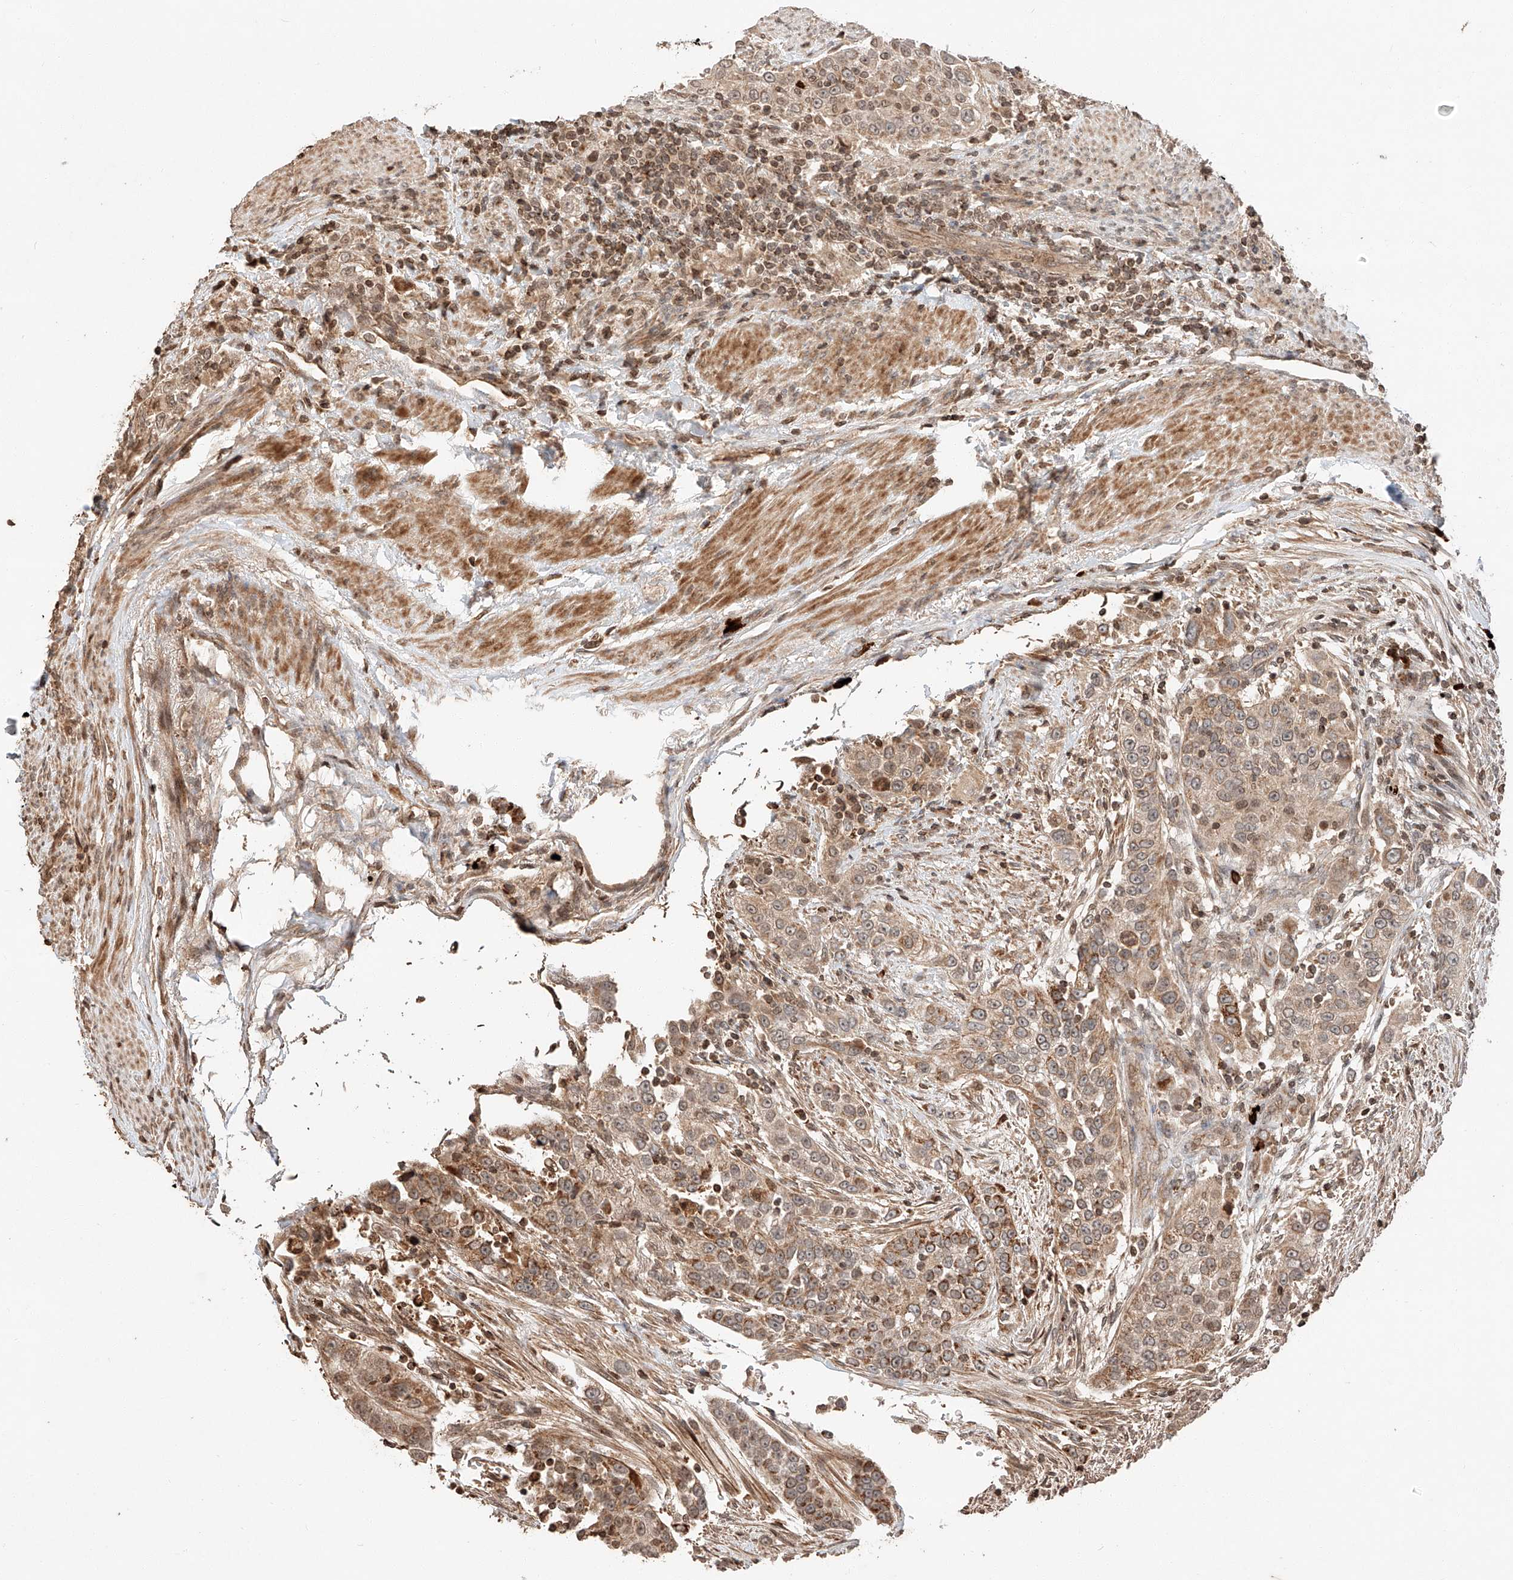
{"staining": {"intensity": "moderate", "quantity": "25%-75%", "location": "cytoplasmic/membranous"}, "tissue": "urothelial cancer", "cell_type": "Tumor cells", "image_type": "cancer", "snomed": [{"axis": "morphology", "description": "Urothelial carcinoma, High grade"}, {"axis": "topography", "description": "Urinary bladder"}], "caption": "This is an image of immunohistochemistry staining of urothelial cancer, which shows moderate staining in the cytoplasmic/membranous of tumor cells.", "gene": "ARHGAP33", "patient": {"sex": "female", "age": 80}}